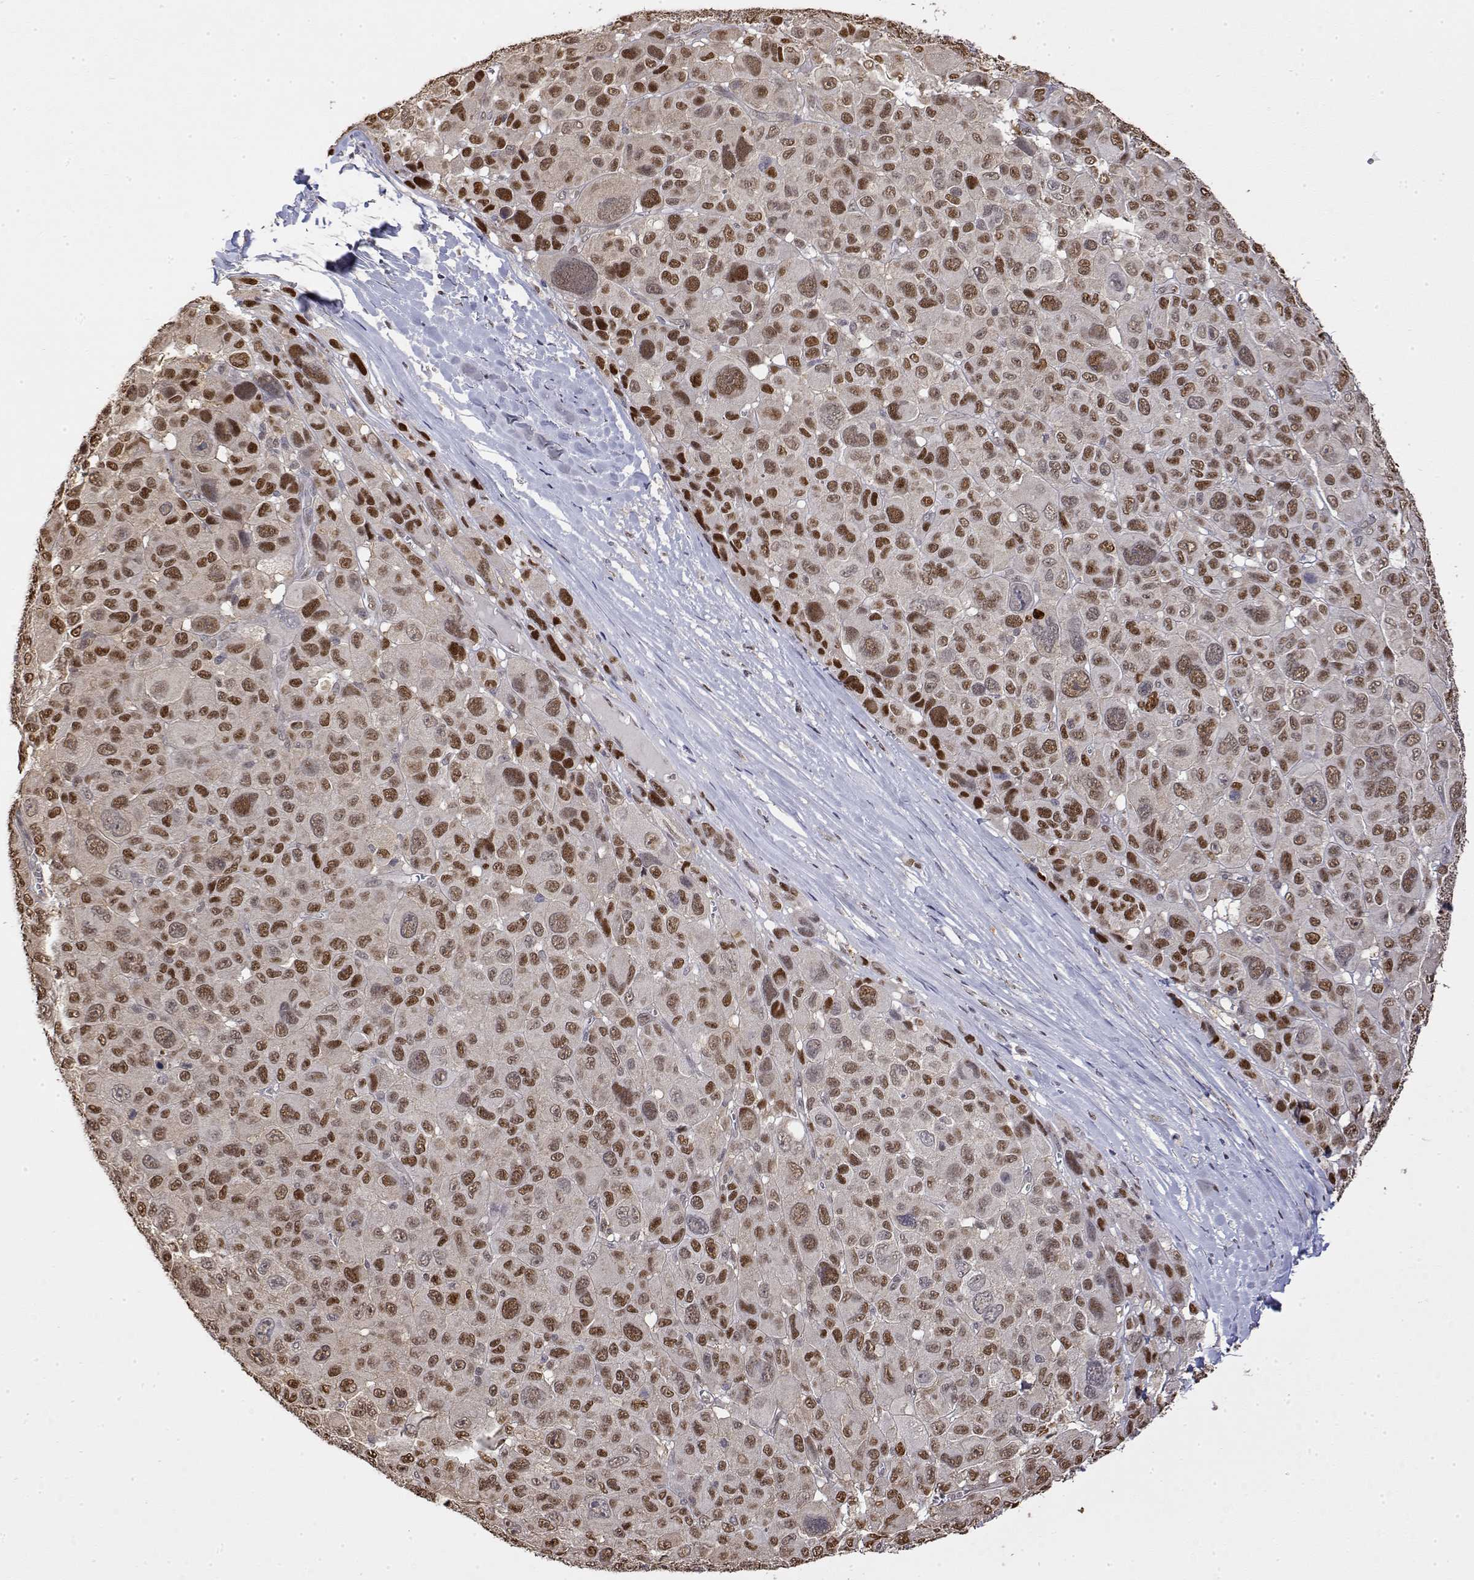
{"staining": {"intensity": "strong", "quantity": "25%-75%", "location": "nuclear"}, "tissue": "melanoma", "cell_type": "Tumor cells", "image_type": "cancer", "snomed": [{"axis": "morphology", "description": "Malignant melanoma, NOS"}, {"axis": "topography", "description": "Skin"}], "caption": "Tumor cells demonstrate high levels of strong nuclear expression in approximately 25%-75% of cells in human malignant melanoma.", "gene": "TPI1", "patient": {"sex": "female", "age": 66}}